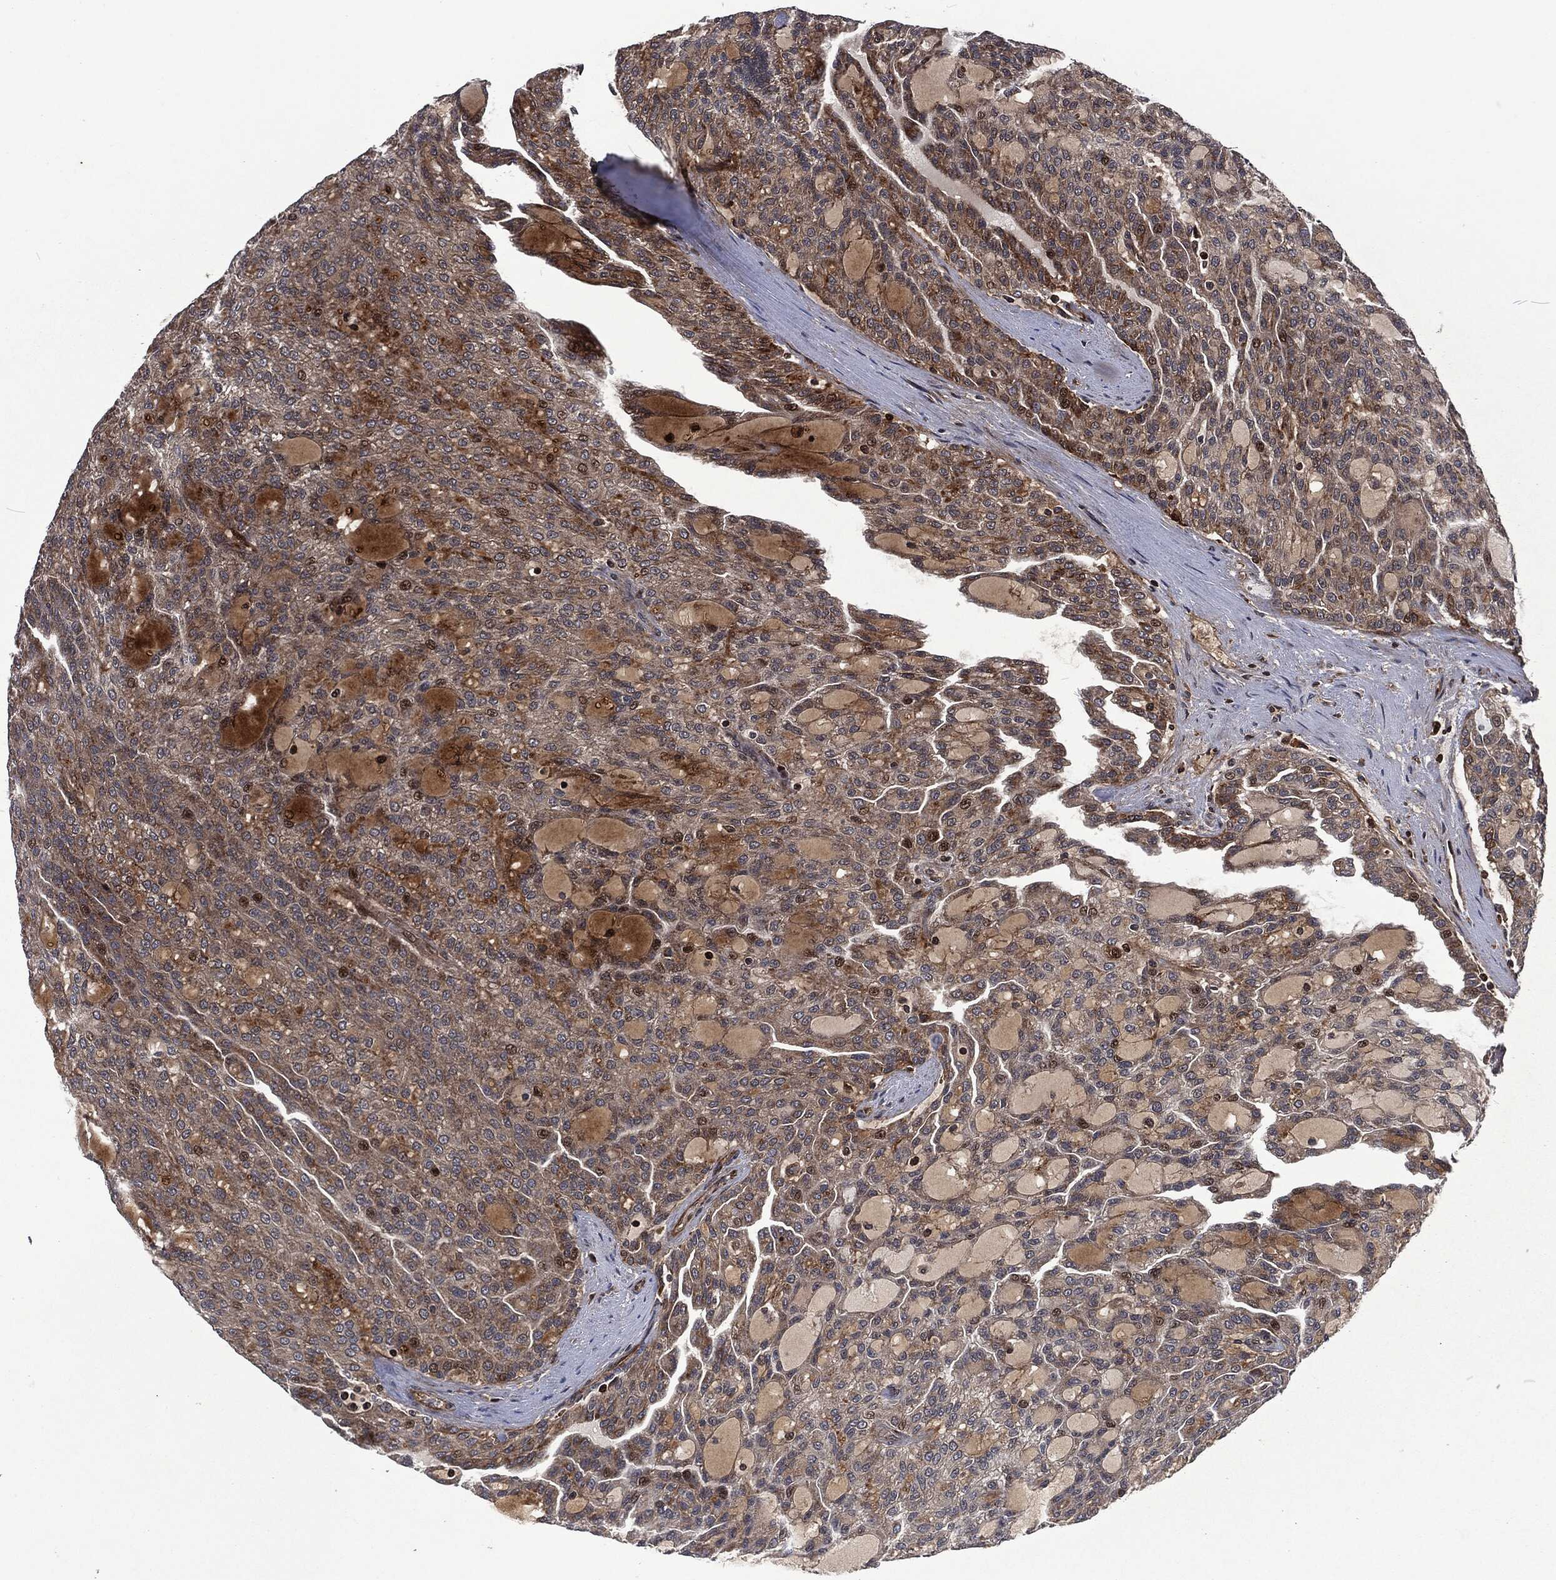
{"staining": {"intensity": "weak", "quantity": "25%-75%", "location": "cytoplasmic/membranous"}, "tissue": "renal cancer", "cell_type": "Tumor cells", "image_type": "cancer", "snomed": [{"axis": "morphology", "description": "Adenocarcinoma, NOS"}, {"axis": "topography", "description": "Kidney"}], "caption": "Protein analysis of adenocarcinoma (renal) tissue demonstrates weak cytoplasmic/membranous positivity in about 25%-75% of tumor cells.", "gene": "CMPK2", "patient": {"sex": "male", "age": 63}}